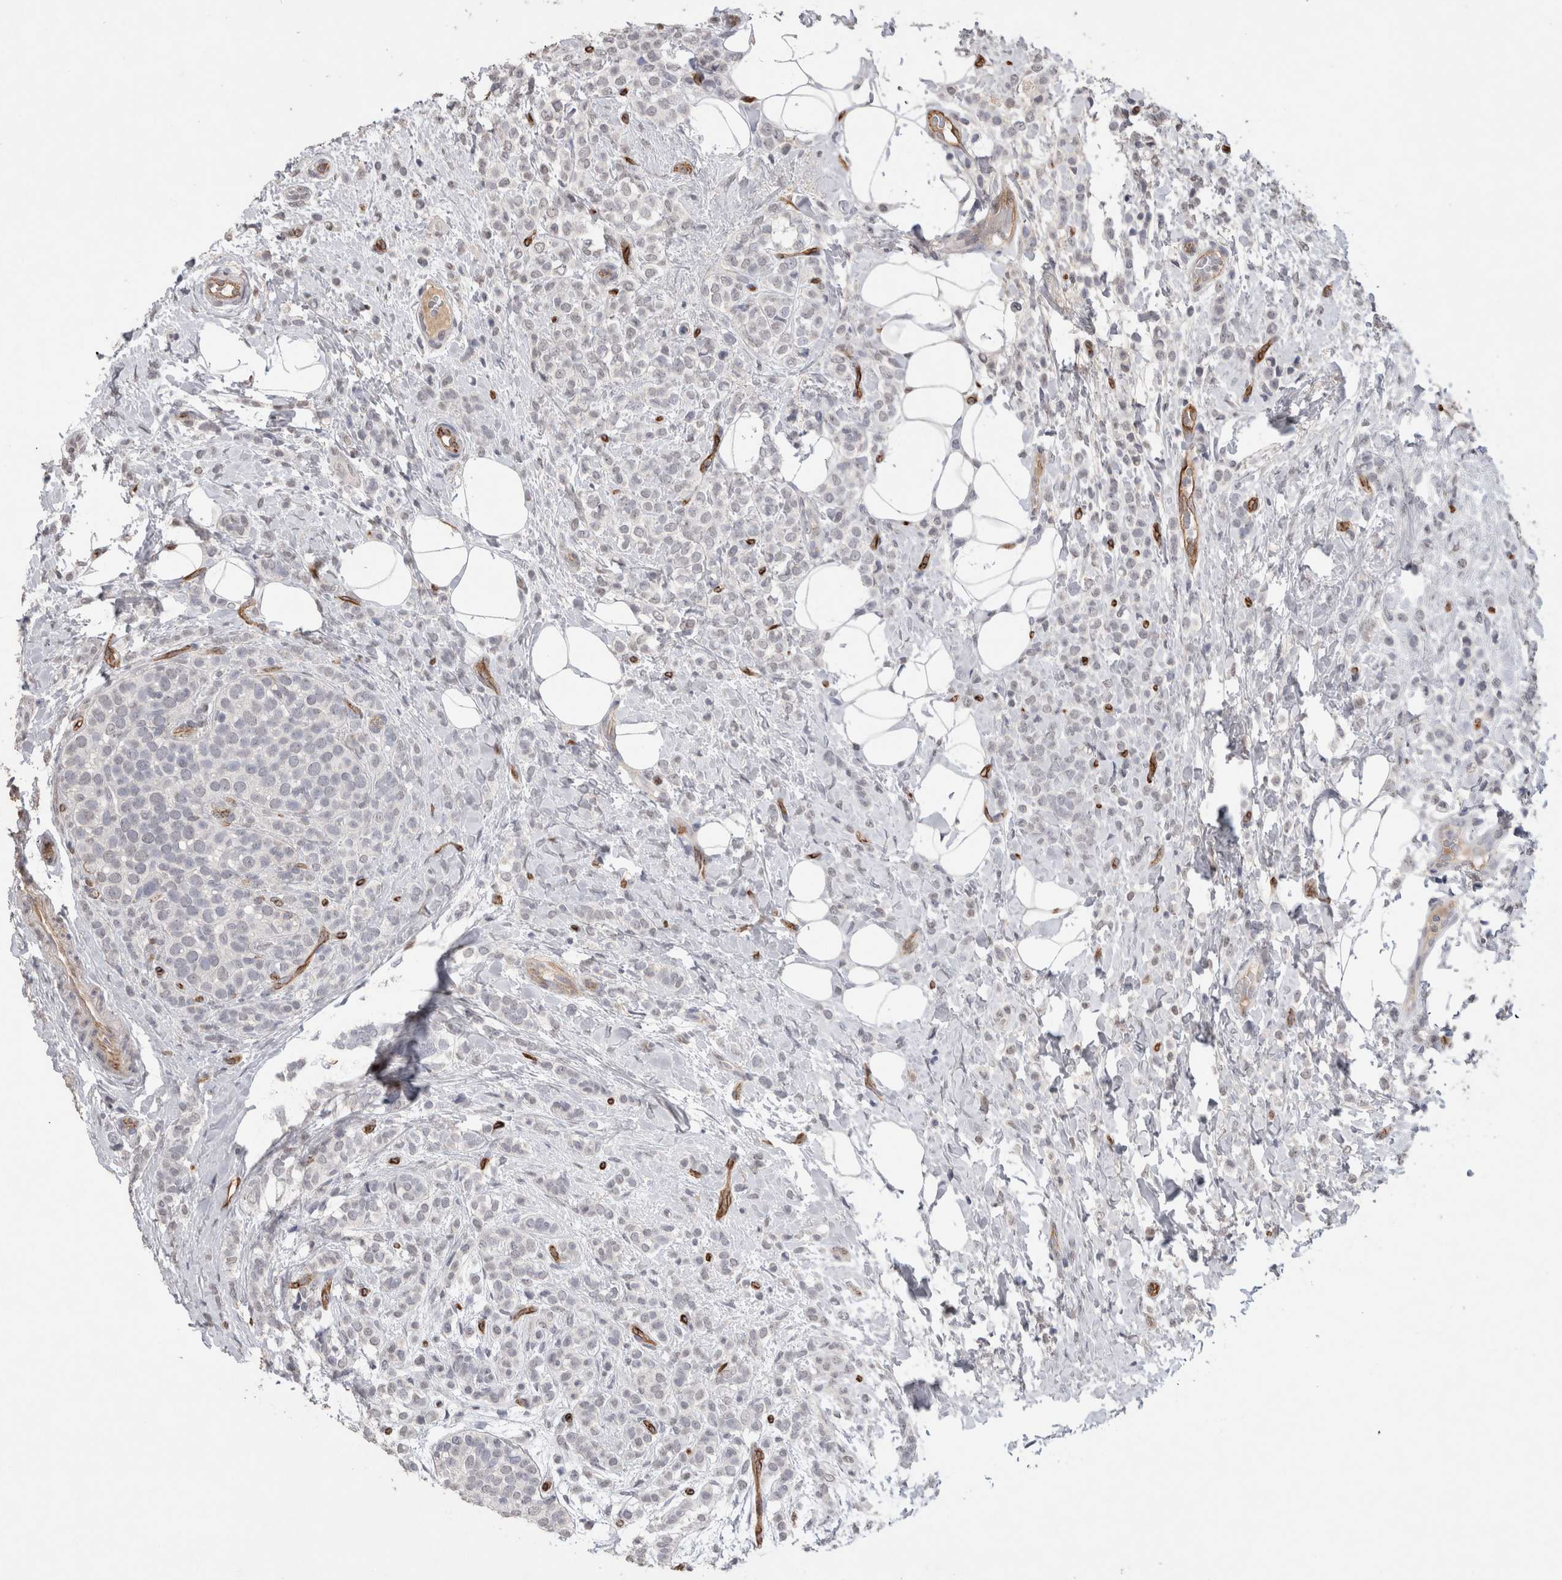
{"staining": {"intensity": "negative", "quantity": "none", "location": "none"}, "tissue": "breast cancer", "cell_type": "Tumor cells", "image_type": "cancer", "snomed": [{"axis": "morphology", "description": "Lobular carcinoma"}, {"axis": "topography", "description": "Breast"}], "caption": "A high-resolution image shows immunohistochemistry (IHC) staining of breast cancer, which displays no significant expression in tumor cells. Brightfield microscopy of IHC stained with DAB (3,3'-diaminobenzidine) (brown) and hematoxylin (blue), captured at high magnification.", "gene": "CDH13", "patient": {"sex": "female", "age": 50}}